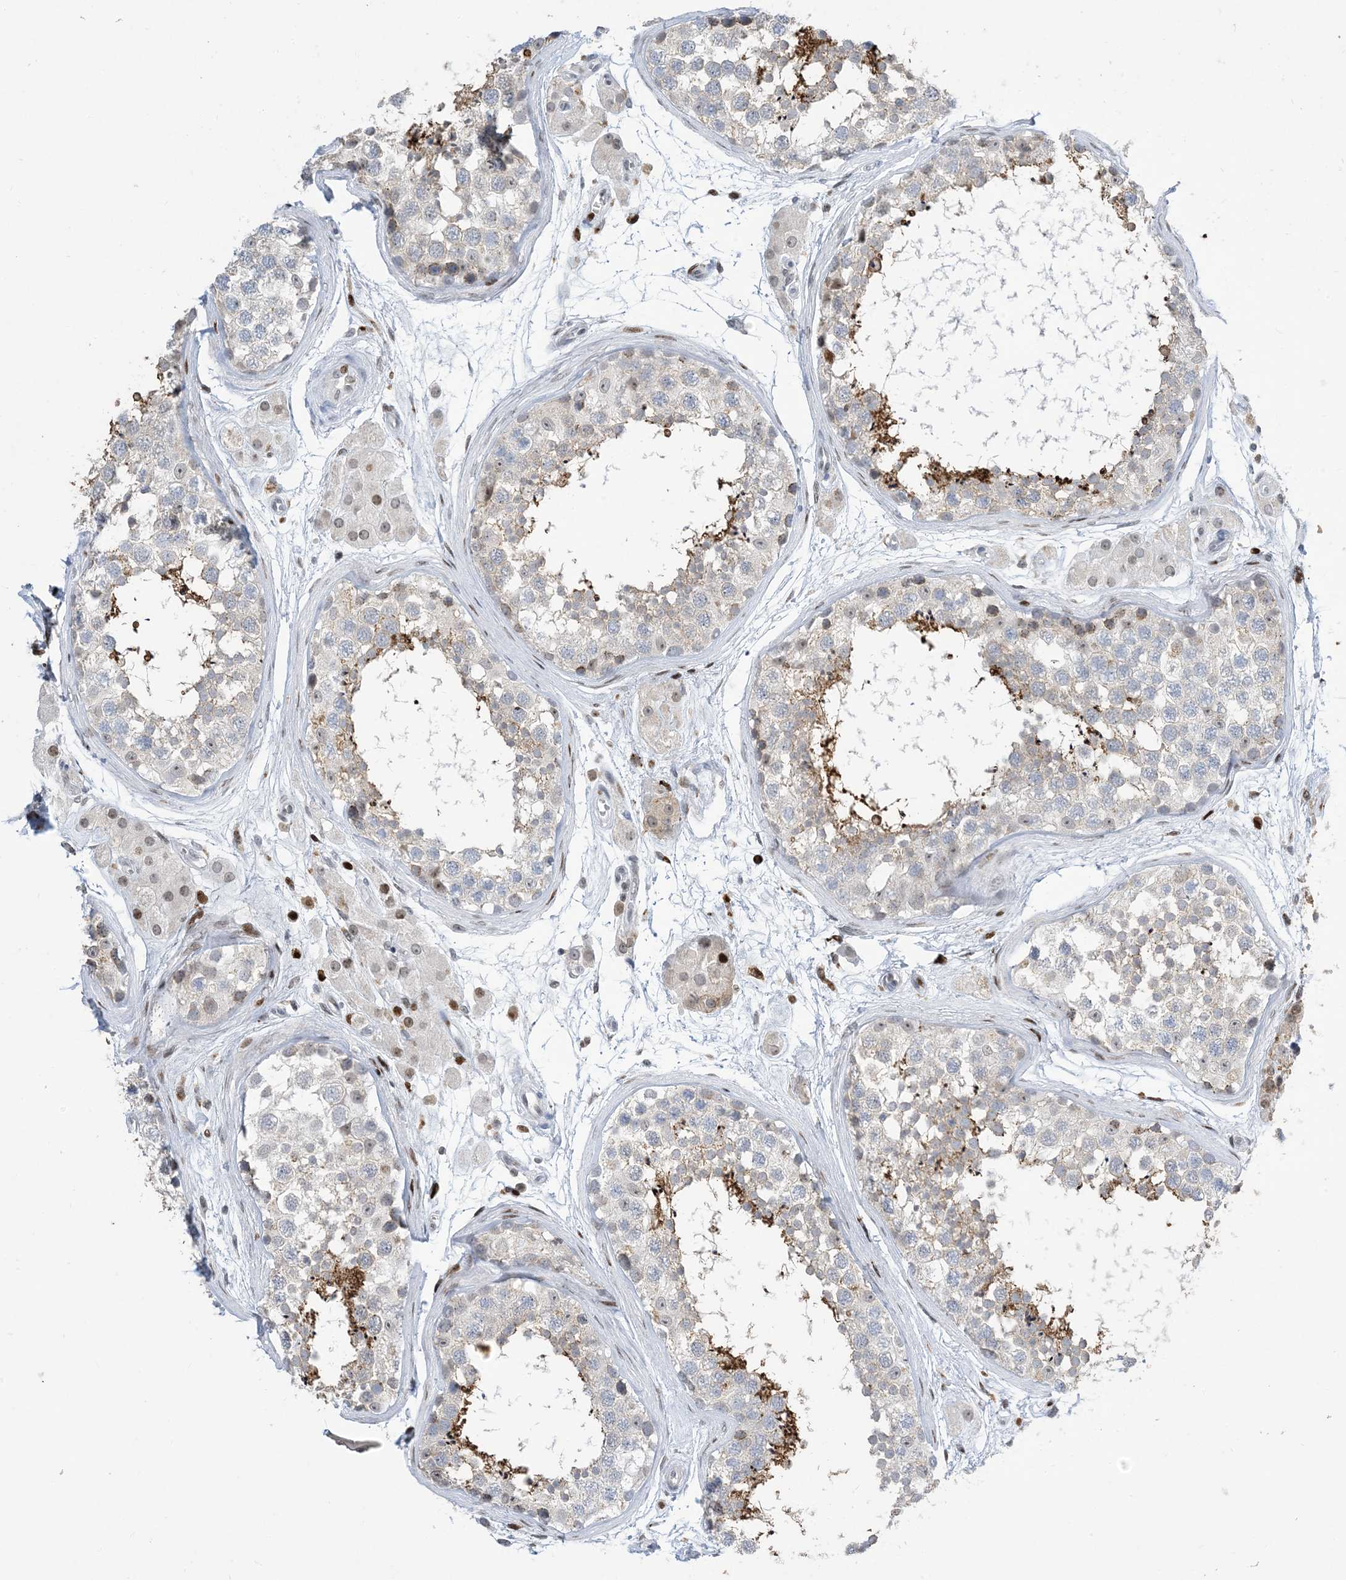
{"staining": {"intensity": "moderate", "quantity": "<25%", "location": "cytoplasmic/membranous,nuclear"}, "tissue": "testis", "cell_type": "Cells in seminiferous ducts", "image_type": "normal", "snomed": [{"axis": "morphology", "description": "Normal tissue, NOS"}, {"axis": "topography", "description": "Testis"}], "caption": "Immunohistochemical staining of normal human testis exhibits <25% levels of moderate cytoplasmic/membranous,nuclear protein staining in about <25% of cells in seminiferous ducts.", "gene": "SLC25A53", "patient": {"sex": "male", "age": 56}}